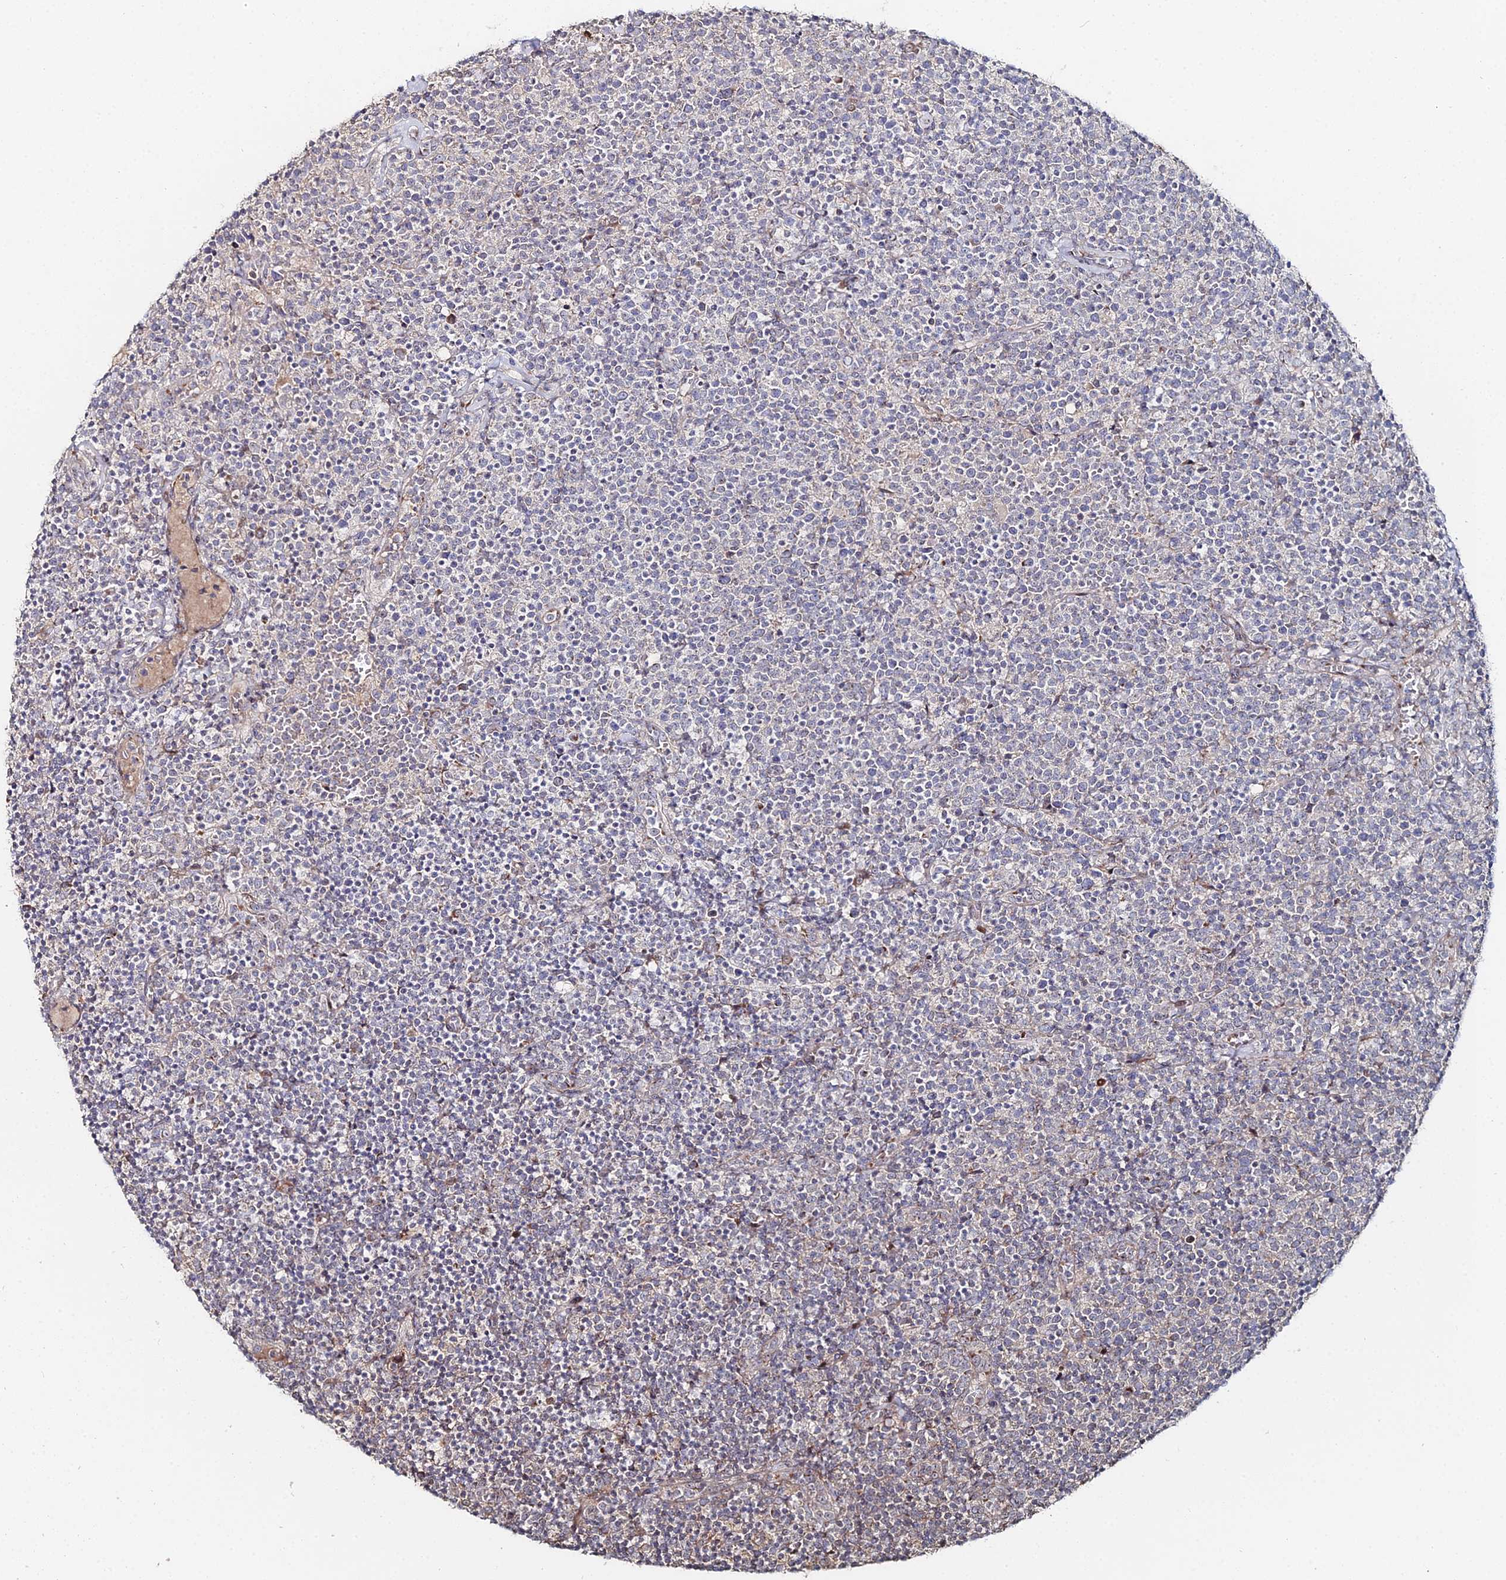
{"staining": {"intensity": "negative", "quantity": "none", "location": "none"}, "tissue": "lymphoma", "cell_type": "Tumor cells", "image_type": "cancer", "snomed": [{"axis": "morphology", "description": "Malignant lymphoma, non-Hodgkin's type, High grade"}, {"axis": "topography", "description": "Lymph node"}], "caption": "Photomicrograph shows no protein positivity in tumor cells of lymphoma tissue.", "gene": "SGMS1", "patient": {"sex": "male", "age": 61}}